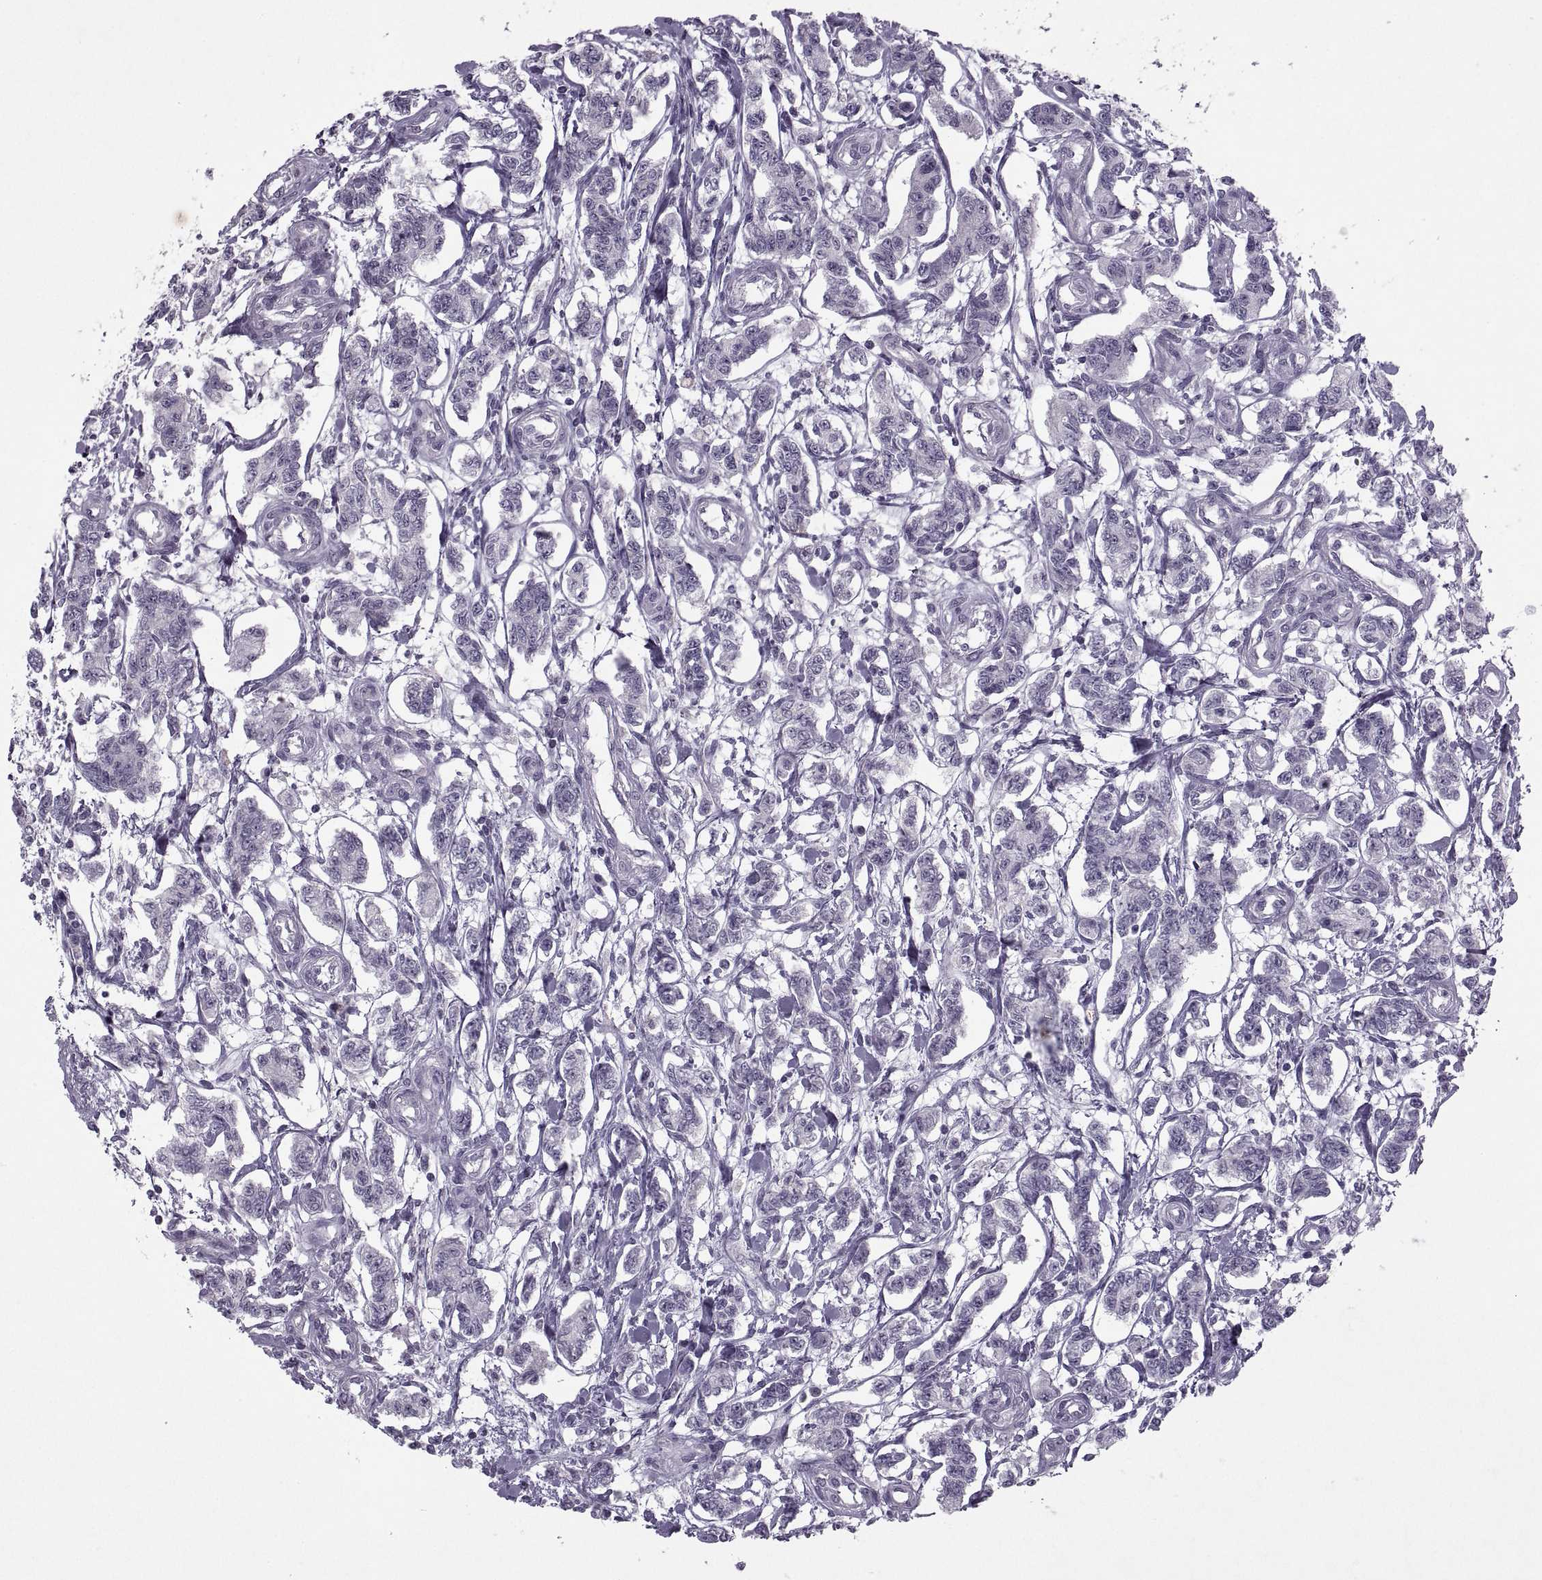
{"staining": {"intensity": "negative", "quantity": "none", "location": "none"}, "tissue": "carcinoid", "cell_type": "Tumor cells", "image_type": "cancer", "snomed": [{"axis": "morphology", "description": "Carcinoid, malignant, NOS"}, {"axis": "topography", "description": "Kidney"}], "caption": "Immunohistochemistry (IHC) of human carcinoid (malignant) exhibits no positivity in tumor cells.", "gene": "MGAT4D", "patient": {"sex": "female", "age": 41}}